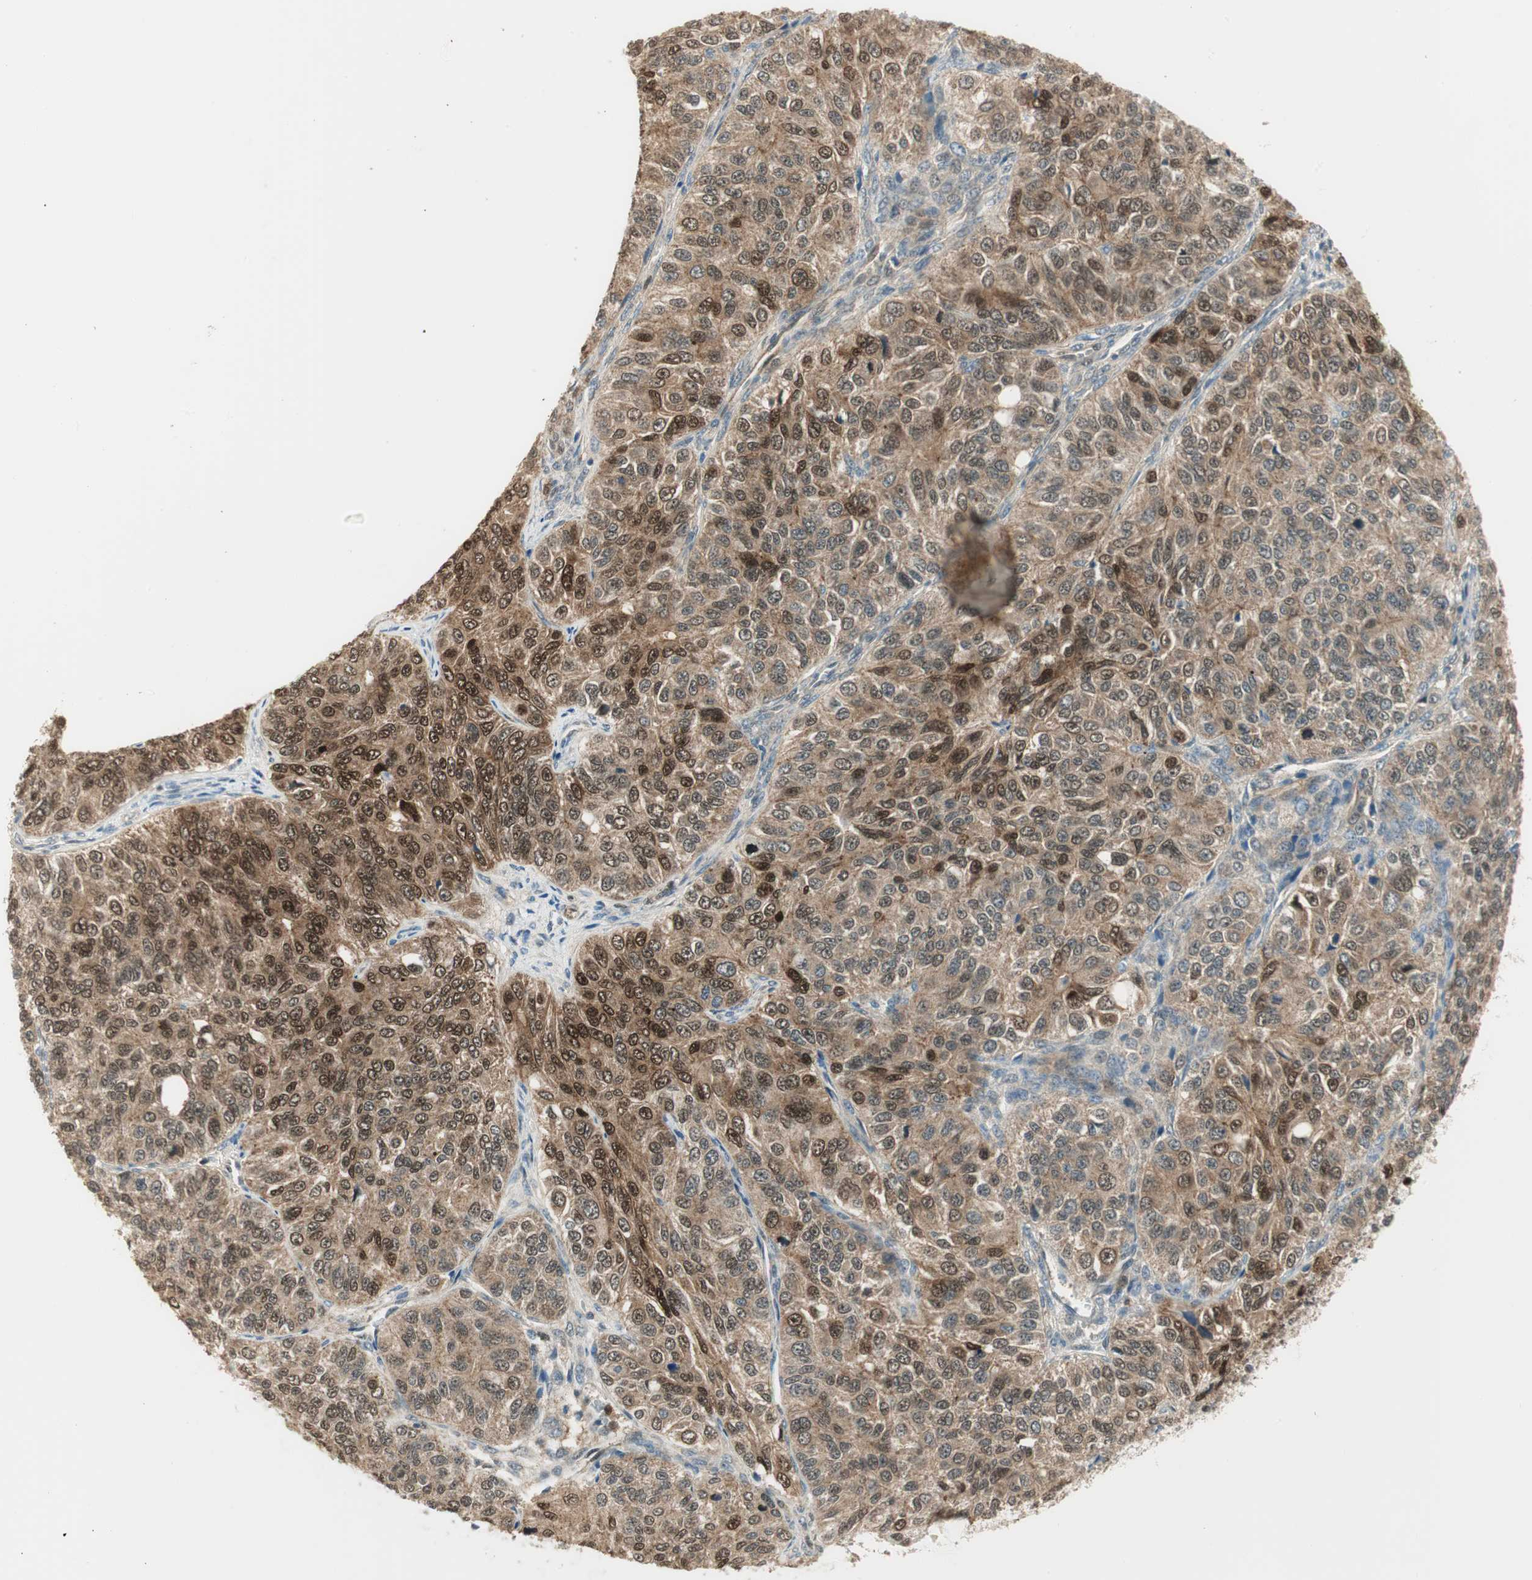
{"staining": {"intensity": "moderate", "quantity": ">75%", "location": "cytoplasmic/membranous,nuclear"}, "tissue": "ovarian cancer", "cell_type": "Tumor cells", "image_type": "cancer", "snomed": [{"axis": "morphology", "description": "Carcinoma, endometroid"}, {"axis": "topography", "description": "Ovary"}], "caption": "A high-resolution histopathology image shows IHC staining of ovarian cancer, which demonstrates moderate cytoplasmic/membranous and nuclear staining in about >75% of tumor cells. The staining was performed using DAB (3,3'-diaminobenzidine), with brown indicating positive protein expression. Nuclei are stained blue with hematoxylin.", "gene": "LTA4H", "patient": {"sex": "female", "age": 51}}